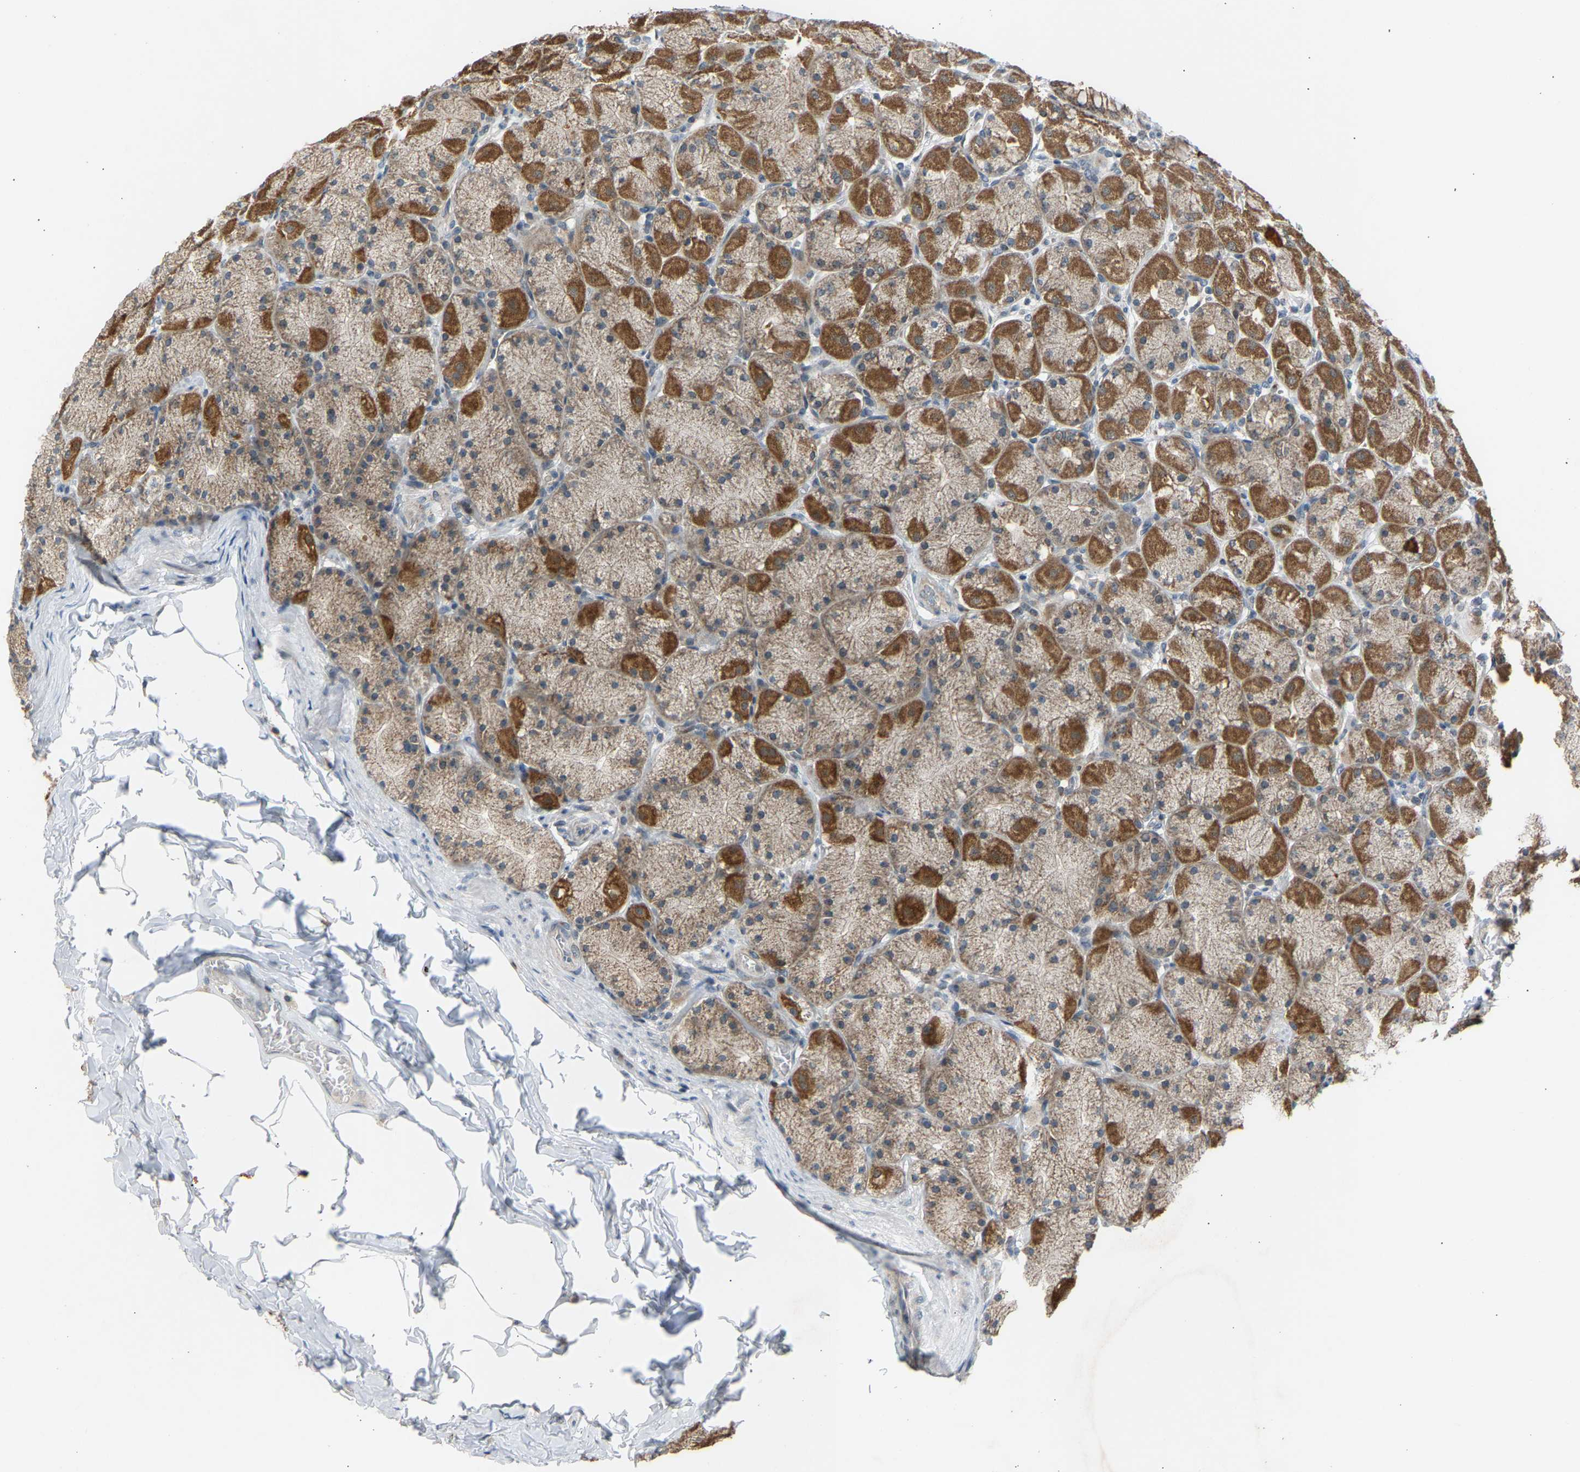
{"staining": {"intensity": "strong", "quantity": "<25%", "location": "cytoplasmic/membranous"}, "tissue": "stomach", "cell_type": "Glandular cells", "image_type": "normal", "snomed": [{"axis": "morphology", "description": "Normal tissue, NOS"}, {"axis": "topography", "description": "Stomach, upper"}], "caption": "Glandular cells exhibit medium levels of strong cytoplasmic/membranous staining in approximately <25% of cells in normal human stomach. (DAB = brown stain, brightfield microscopy at high magnification).", "gene": "SLIRP", "patient": {"sex": "female", "age": 56}}